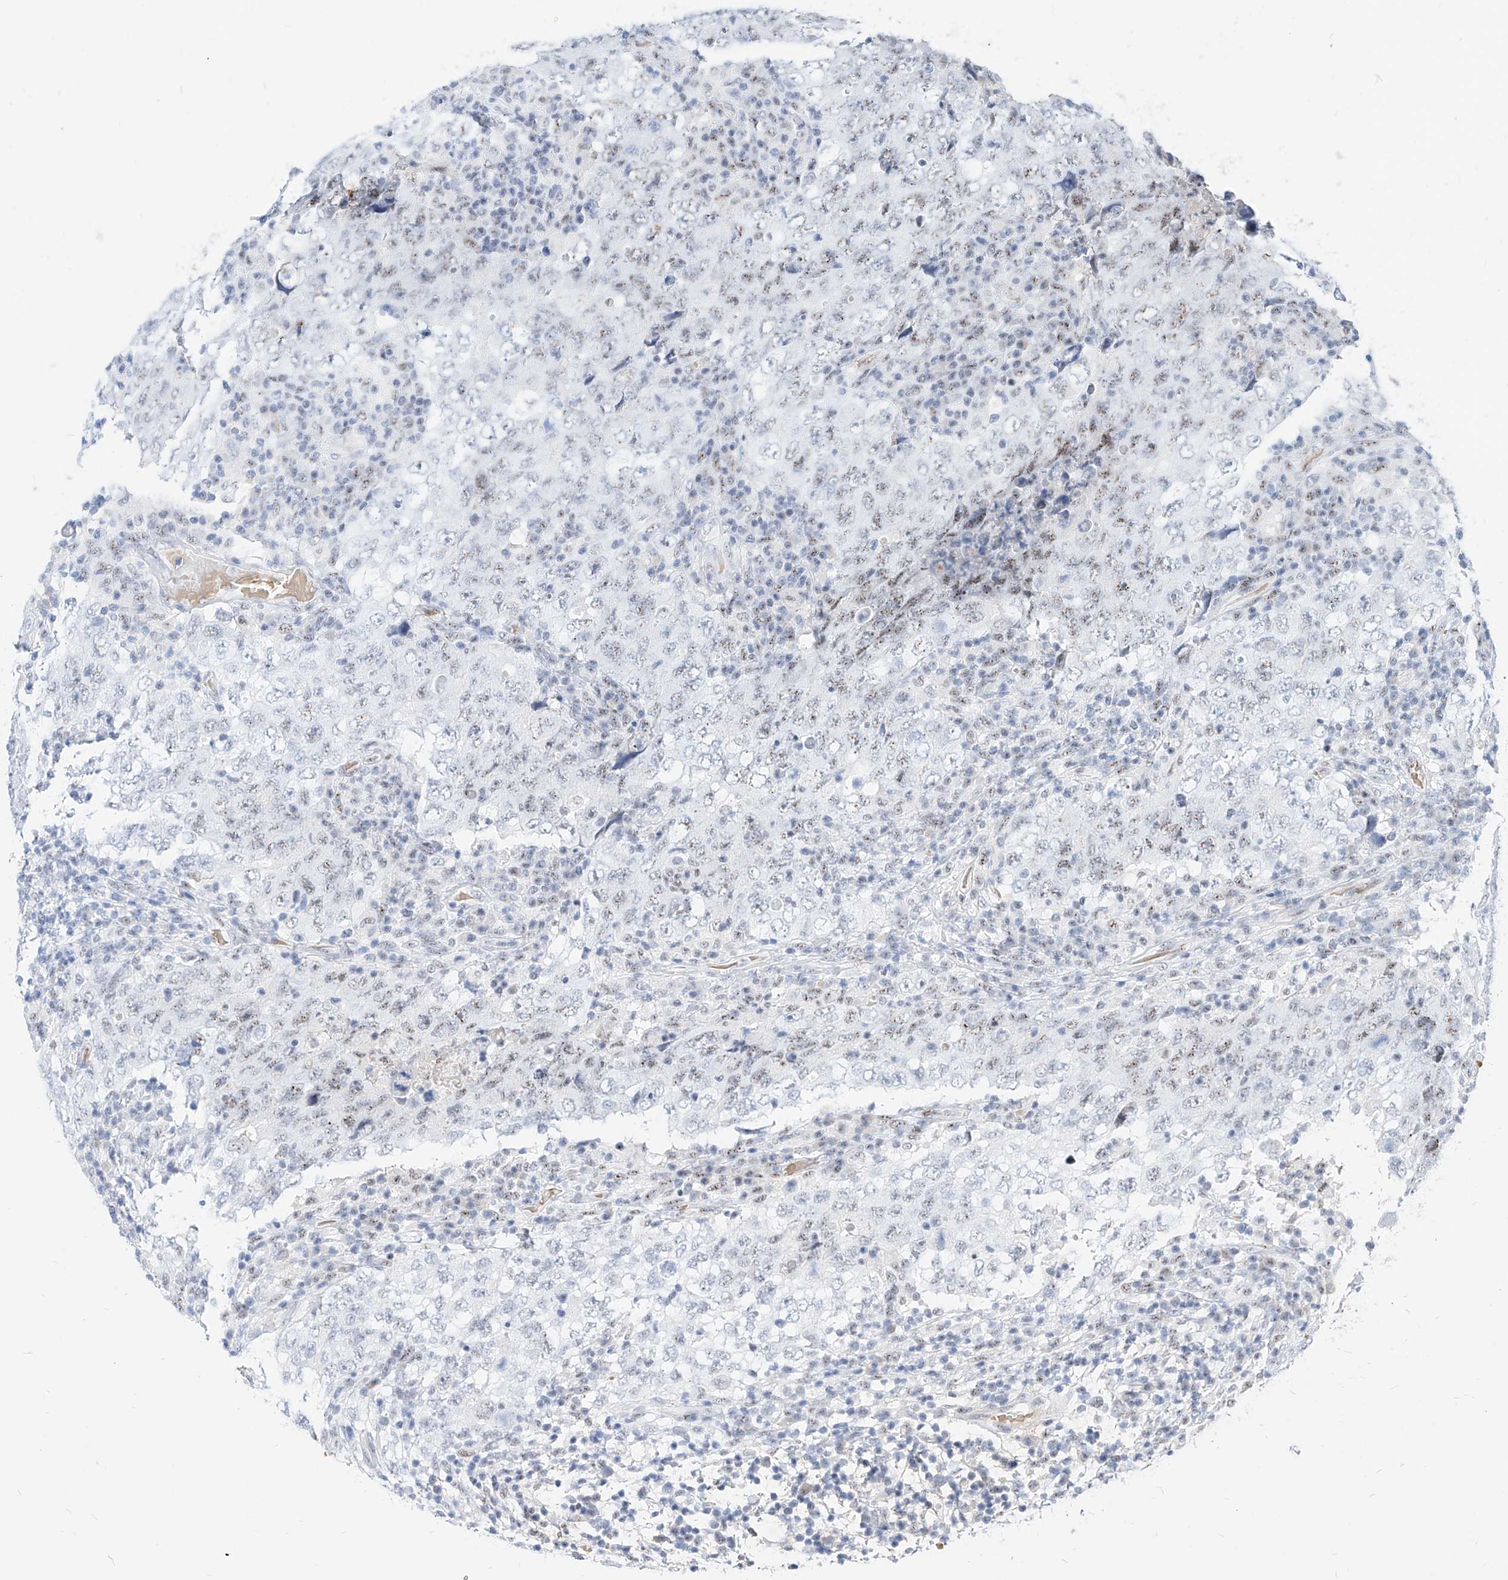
{"staining": {"intensity": "weak", "quantity": "25%-75%", "location": "nuclear"}, "tissue": "testis cancer", "cell_type": "Tumor cells", "image_type": "cancer", "snomed": [{"axis": "morphology", "description": "Carcinoma, Embryonal, NOS"}, {"axis": "topography", "description": "Testis"}], "caption": "Immunohistochemical staining of testis cancer demonstrates low levels of weak nuclear protein staining in about 25%-75% of tumor cells.", "gene": "ZFP42", "patient": {"sex": "male", "age": 26}}